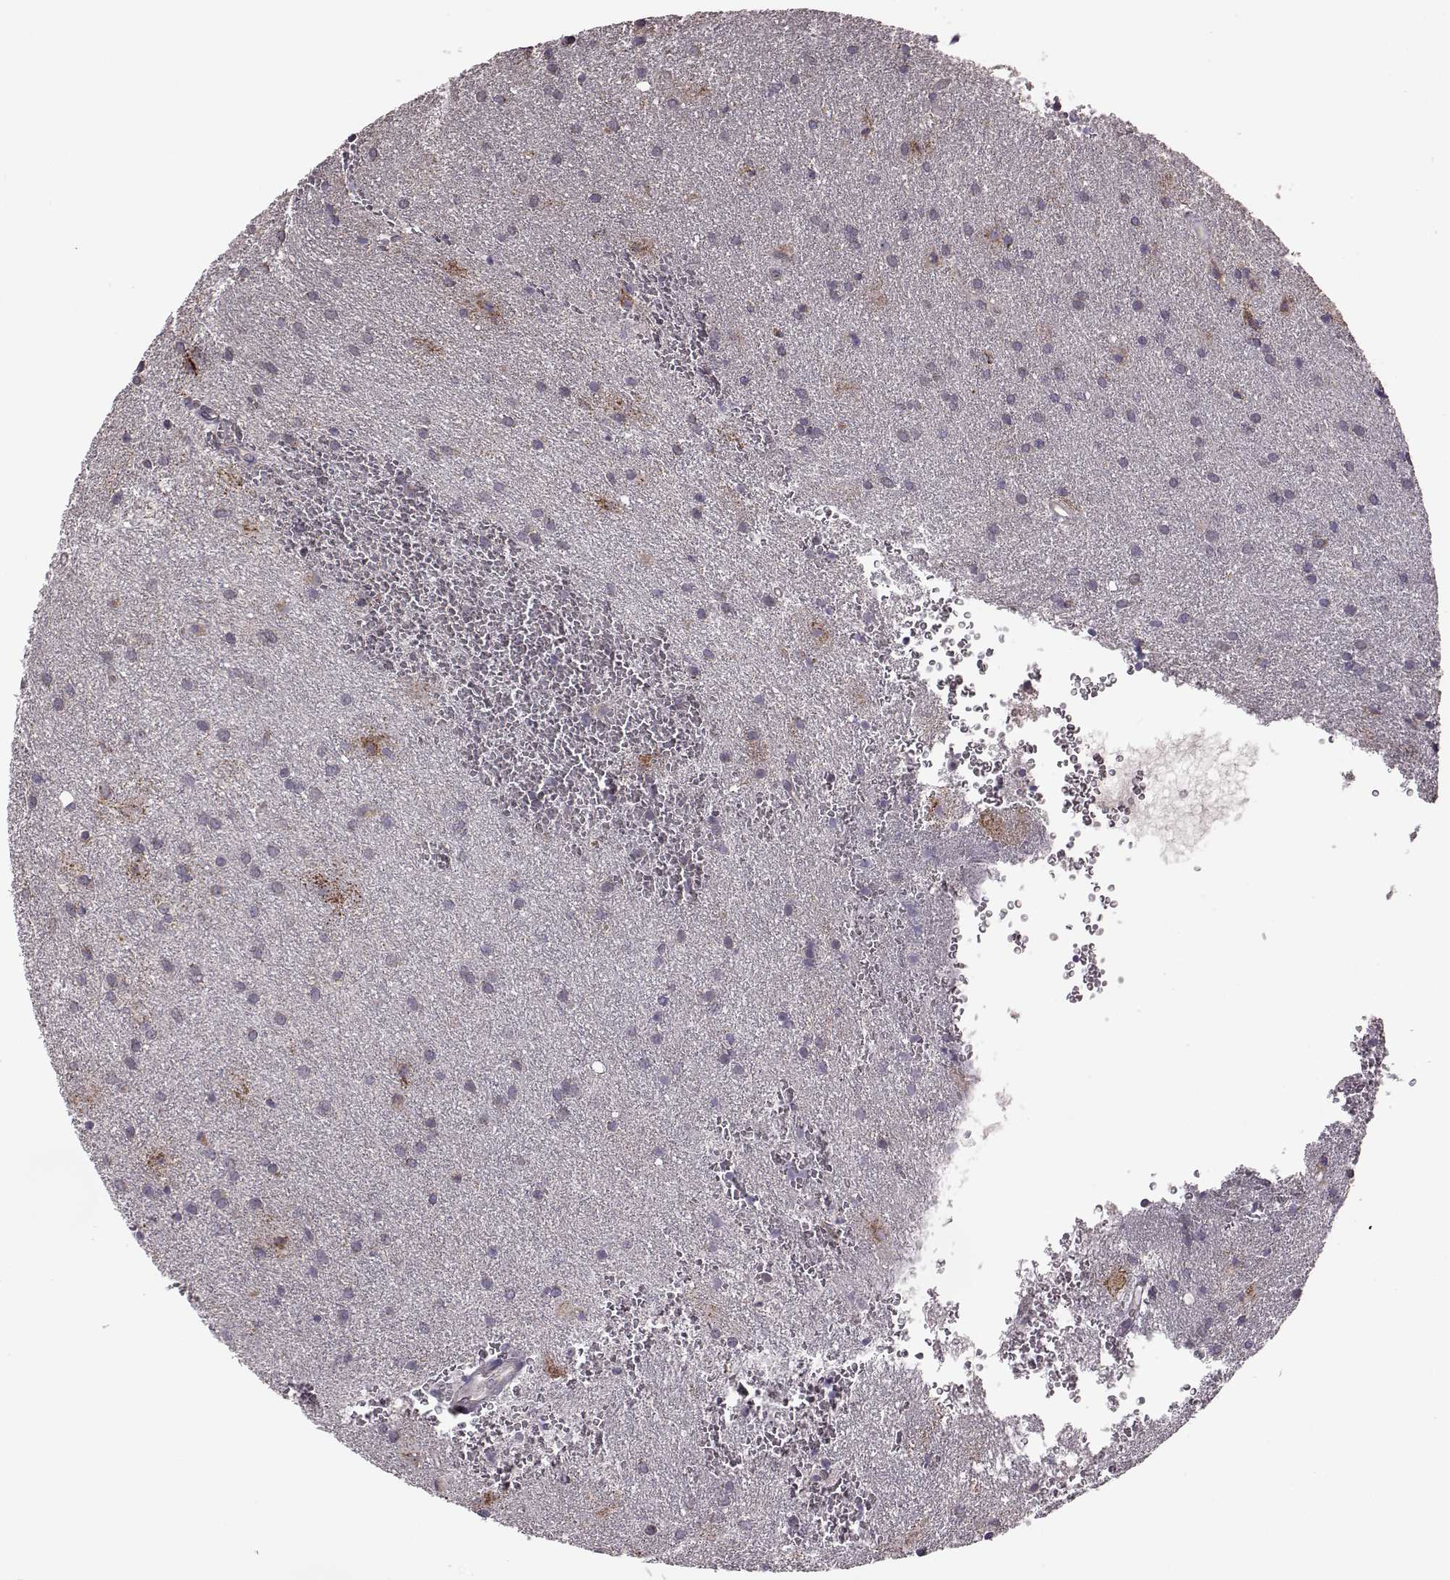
{"staining": {"intensity": "weak", "quantity": "<25%", "location": "cytoplasmic/membranous"}, "tissue": "glioma", "cell_type": "Tumor cells", "image_type": "cancer", "snomed": [{"axis": "morphology", "description": "Glioma, malignant, Low grade"}, {"axis": "topography", "description": "Brain"}], "caption": "DAB immunohistochemical staining of human glioma reveals no significant expression in tumor cells.", "gene": "PUDP", "patient": {"sex": "male", "age": 58}}